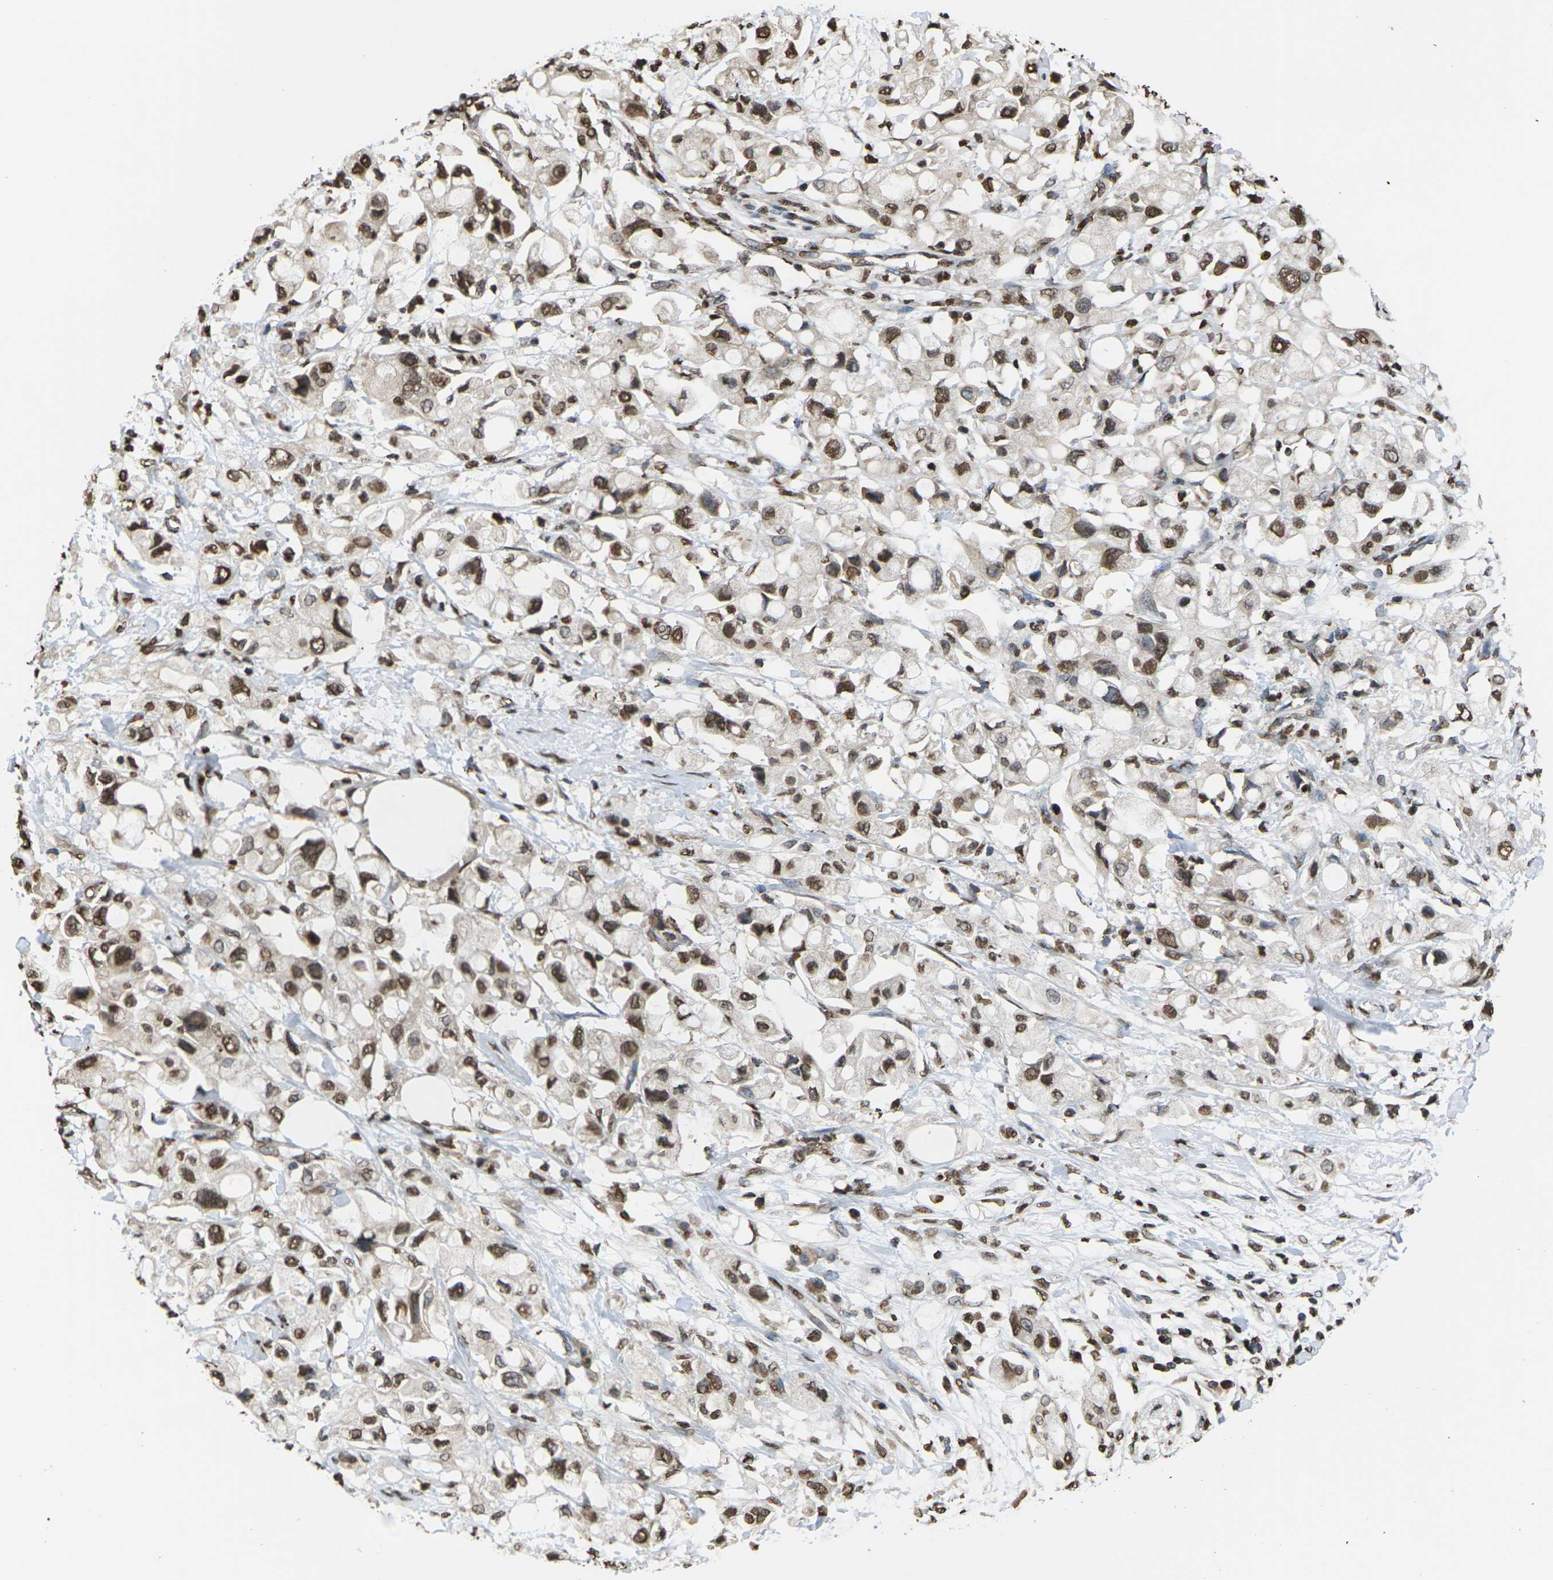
{"staining": {"intensity": "moderate", "quantity": ">75%", "location": "nuclear"}, "tissue": "pancreatic cancer", "cell_type": "Tumor cells", "image_type": "cancer", "snomed": [{"axis": "morphology", "description": "Adenocarcinoma, NOS"}, {"axis": "topography", "description": "Pancreas"}], "caption": "Approximately >75% of tumor cells in pancreatic adenocarcinoma exhibit moderate nuclear protein expression as visualized by brown immunohistochemical staining.", "gene": "EMSY", "patient": {"sex": "female", "age": 56}}